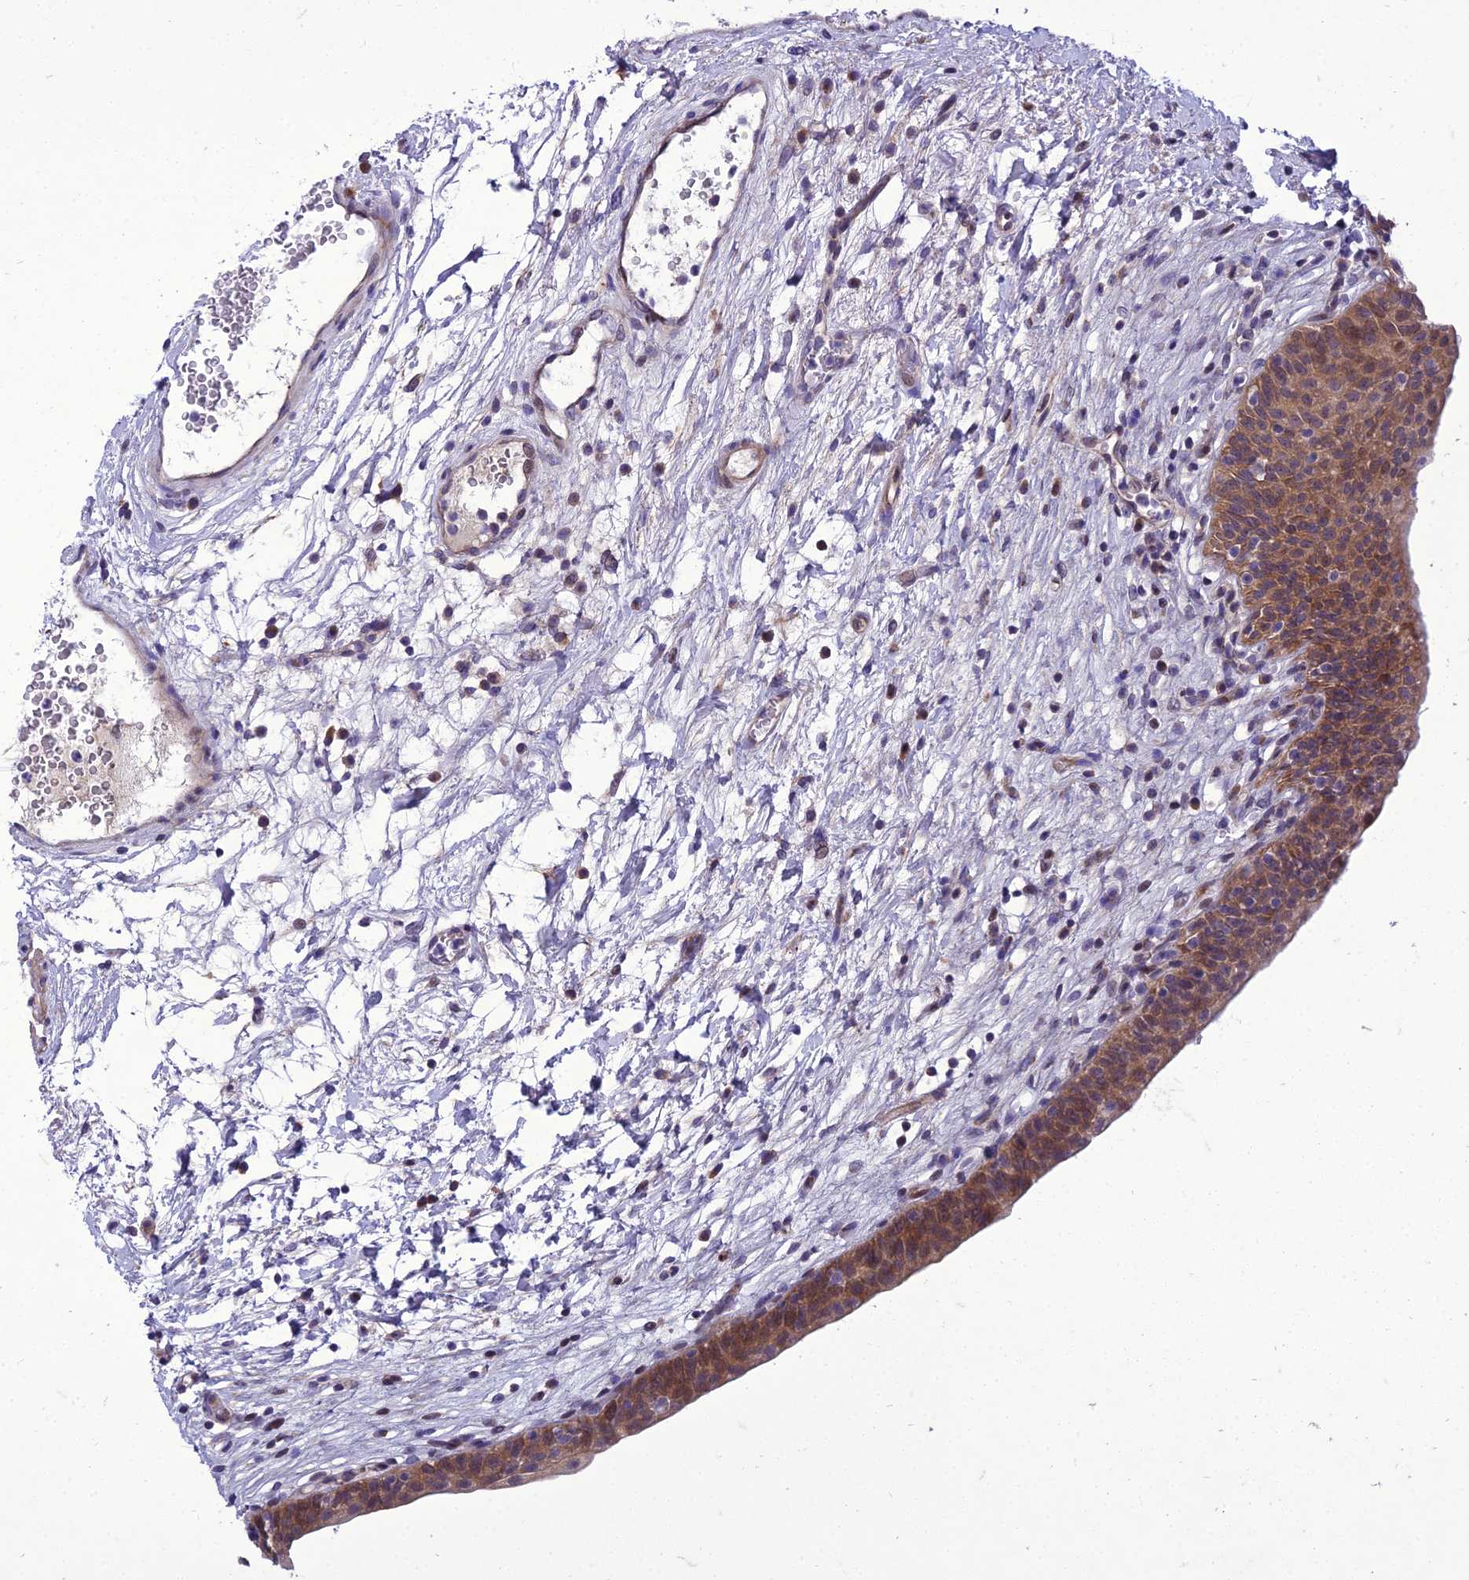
{"staining": {"intensity": "moderate", "quantity": ">75%", "location": "cytoplasmic/membranous"}, "tissue": "urinary bladder", "cell_type": "Urothelial cells", "image_type": "normal", "snomed": [{"axis": "morphology", "description": "Normal tissue, NOS"}, {"axis": "topography", "description": "Urinary bladder"}], "caption": "A brown stain labels moderate cytoplasmic/membranous positivity of a protein in urothelial cells of benign human urinary bladder.", "gene": "GAB4", "patient": {"sex": "male", "age": 83}}